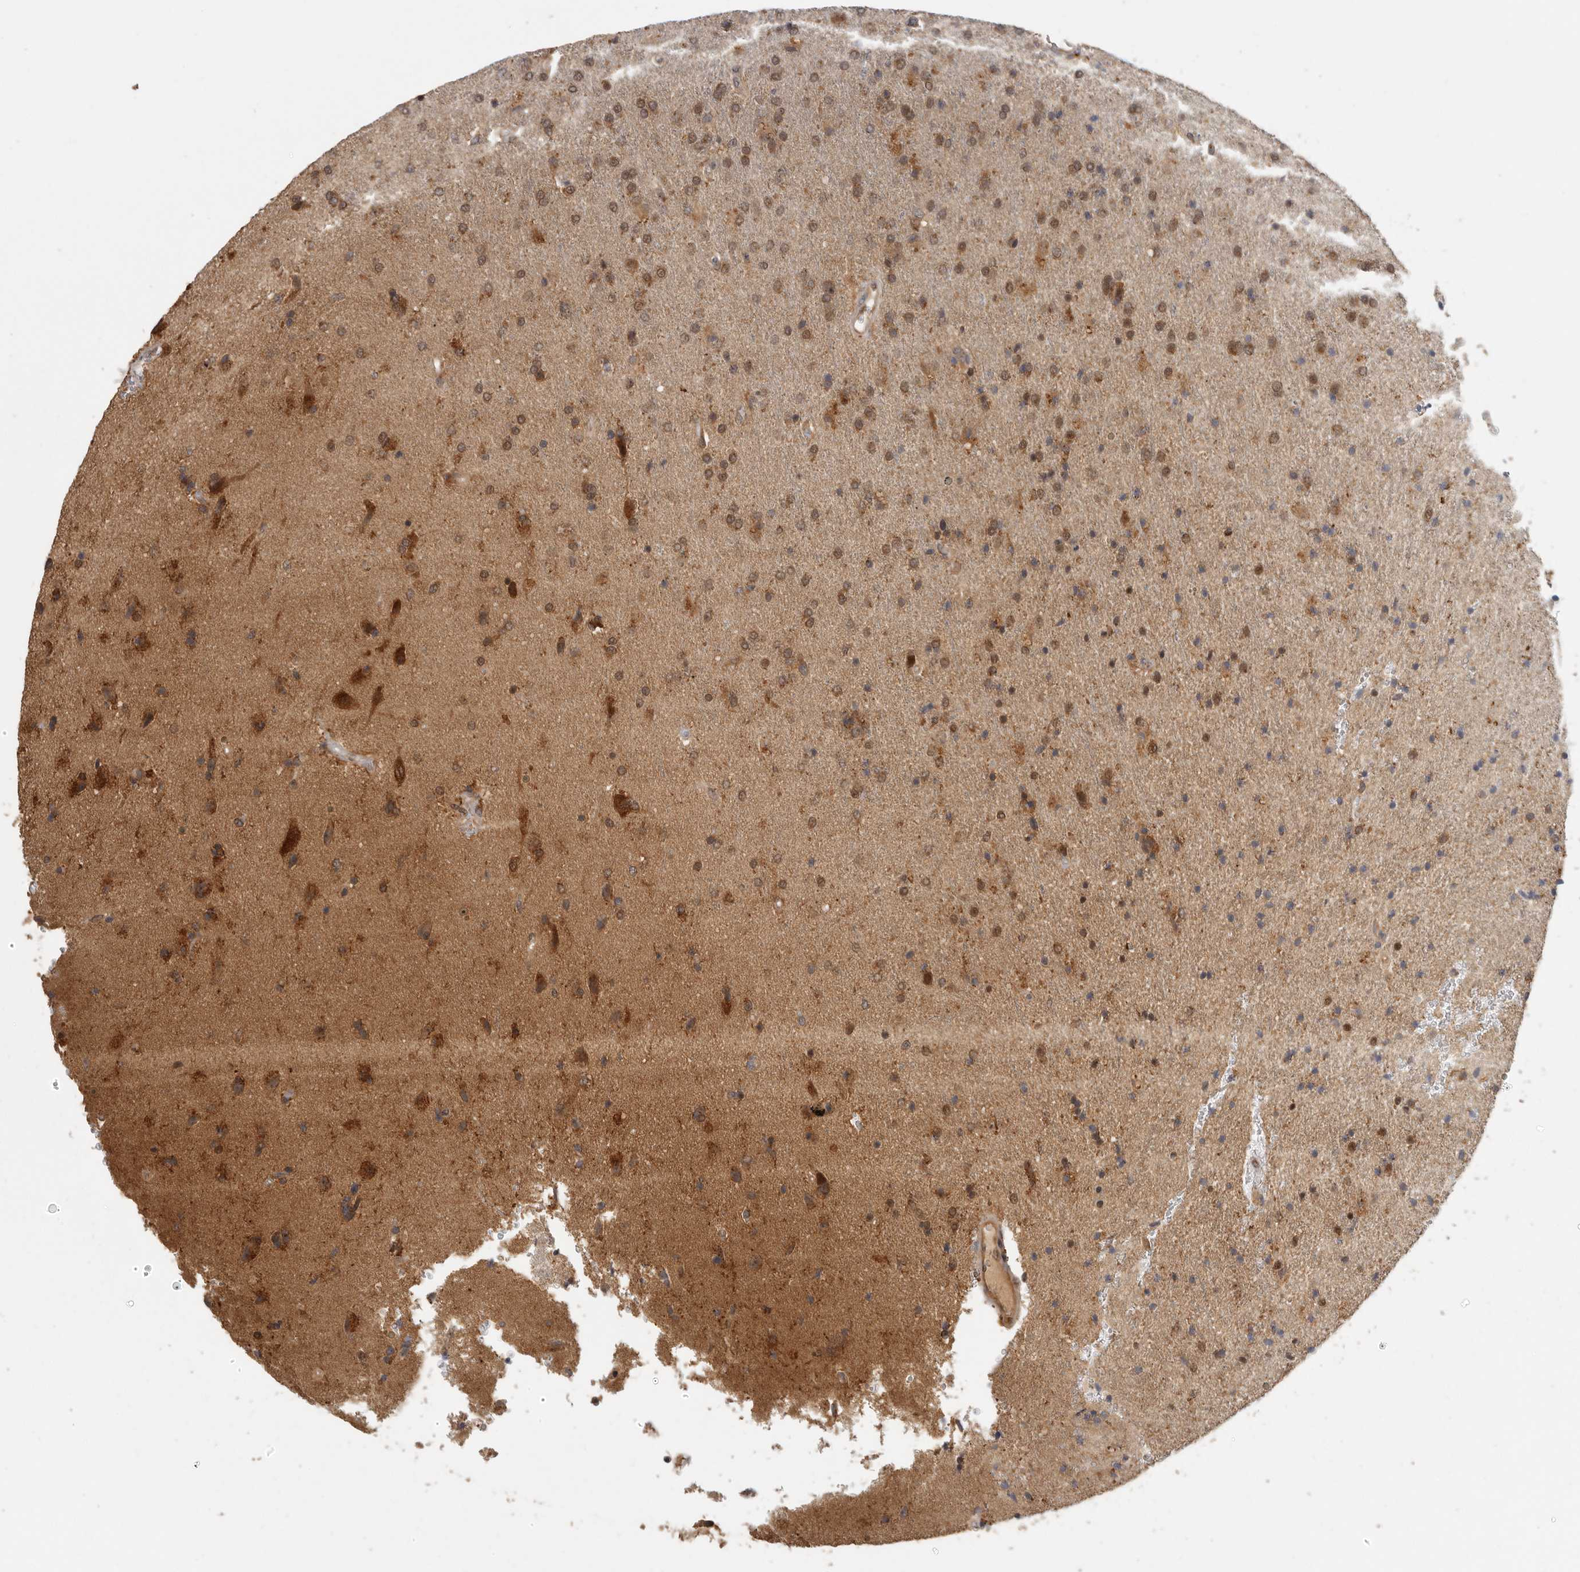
{"staining": {"intensity": "moderate", "quantity": ">75%", "location": "cytoplasmic/membranous,nuclear"}, "tissue": "glioma", "cell_type": "Tumor cells", "image_type": "cancer", "snomed": [{"axis": "morphology", "description": "Glioma, malignant, High grade"}, {"axis": "topography", "description": "Brain"}], "caption": "About >75% of tumor cells in human glioma reveal moderate cytoplasmic/membranous and nuclear protein staining as visualized by brown immunohistochemical staining.", "gene": "CCT8", "patient": {"sex": "male", "age": 72}}